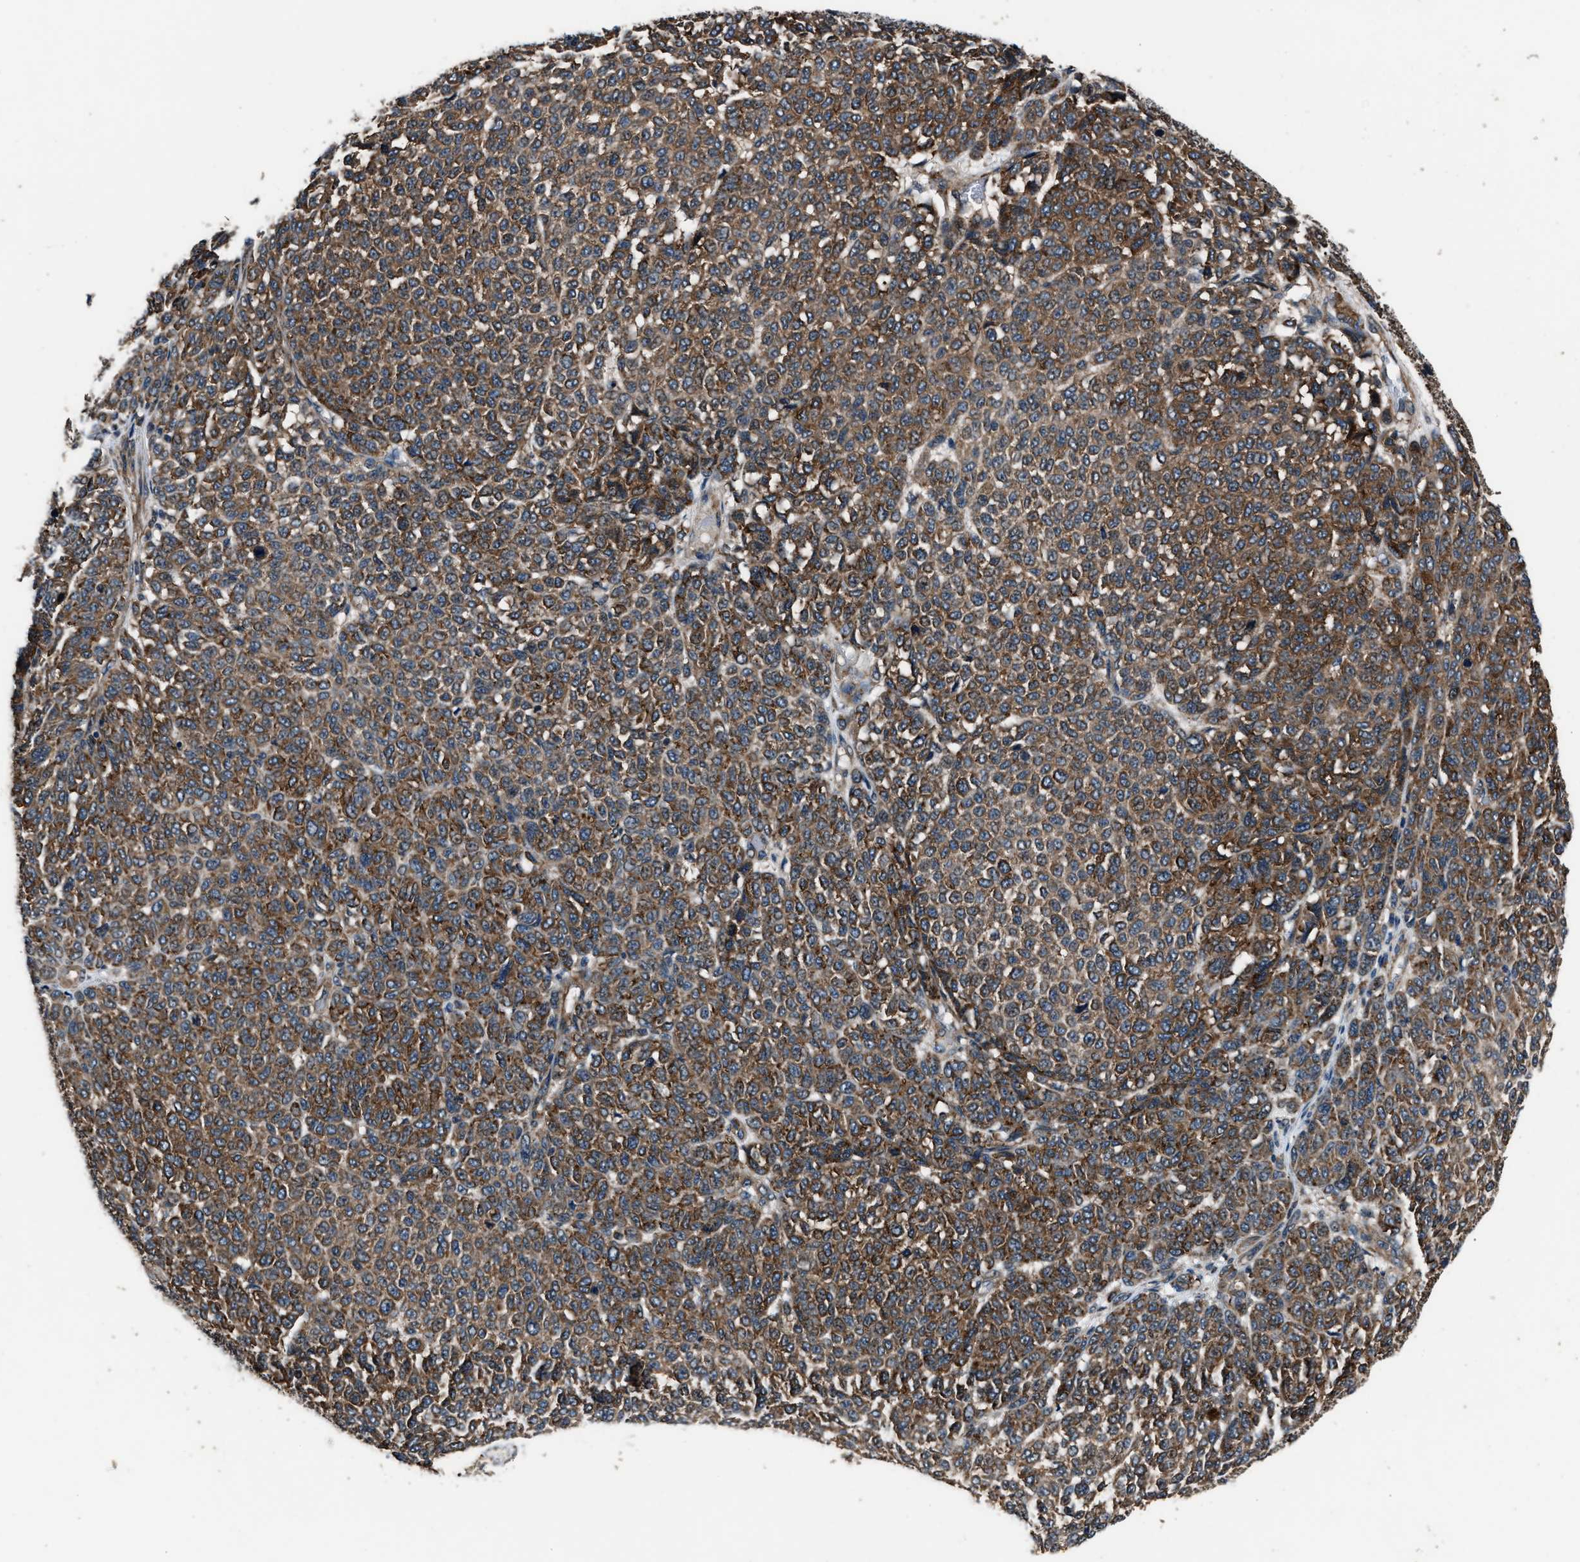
{"staining": {"intensity": "strong", "quantity": ">75%", "location": "cytoplasmic/membranous"}, "tissue": "melanoma", "cell_type": "Tumor cells", "image_type": "cancer", "snomed": [{"axis": "morphology", "description": "Malignant melanoma, NOS"}, {"axis": "topography", "description": "Skin"}], "caption": "Protein staining by immunohistochemistry exhibits strong cytoplasmic/membranous staining in approximately >75% of tumor cells in malignant melanoma.", "gene": "IMPDH2", "patient": {"sex": "male", "age": 59}}